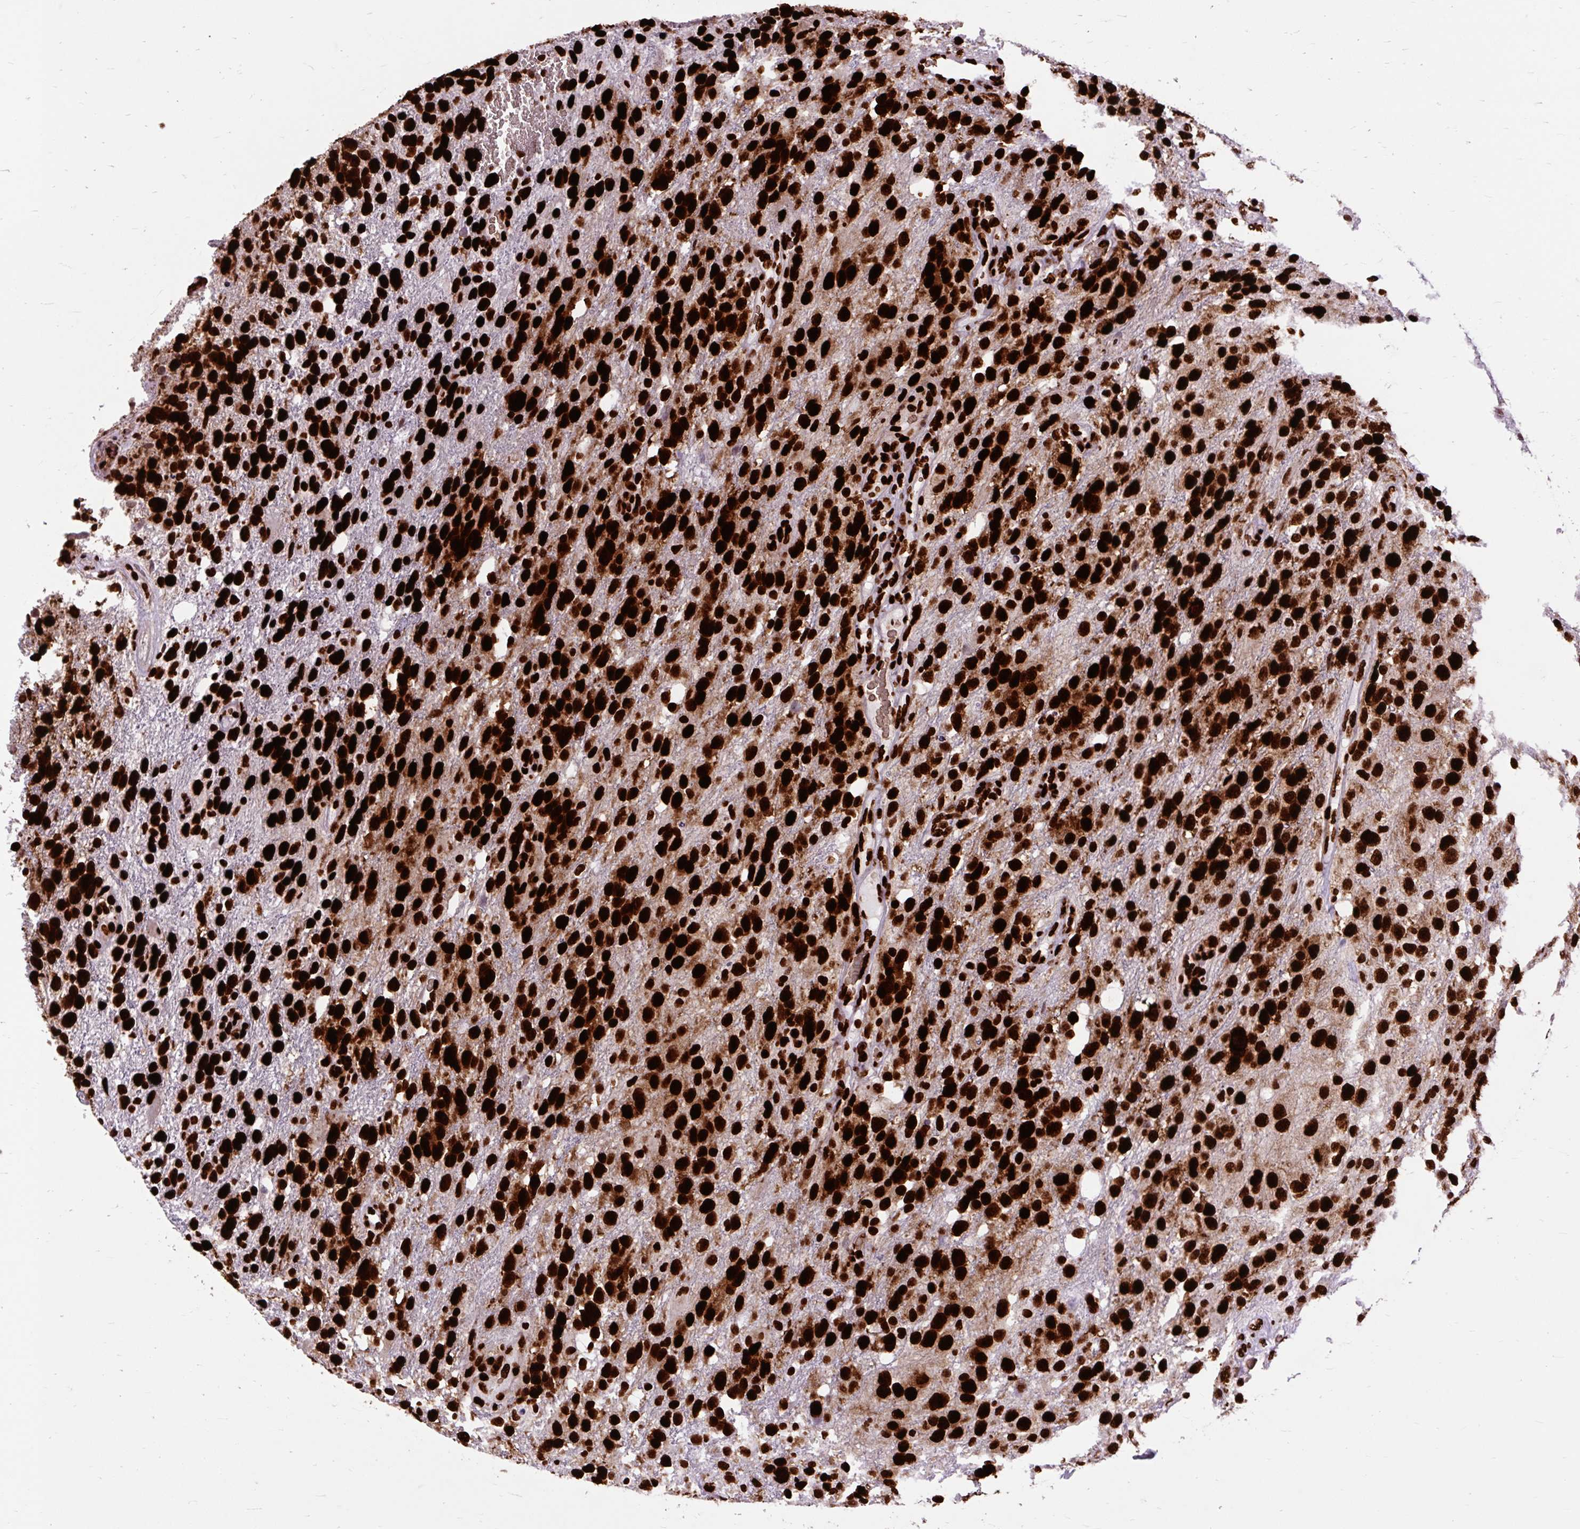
{"staining": {"intensity": "strong", "quantity": ">75%", "location": "nuclear"}, "tissue": "glioma", "cell_type": "Tumor cells", "image_type": "cancer", "snomed": [{"axis": "morphology", "description": "Glioma, malignant, High grade"}, {"axis": "topography", "description": "Brain"}], "caption": "A micrograph showing strong nuclear expression in about >75% of tumor cells in malignant glioma (high-grade), as visualized by brown immunohistochemical staining.", "gene": "FUS", "patient": {"sex": "female", "age": 58}}